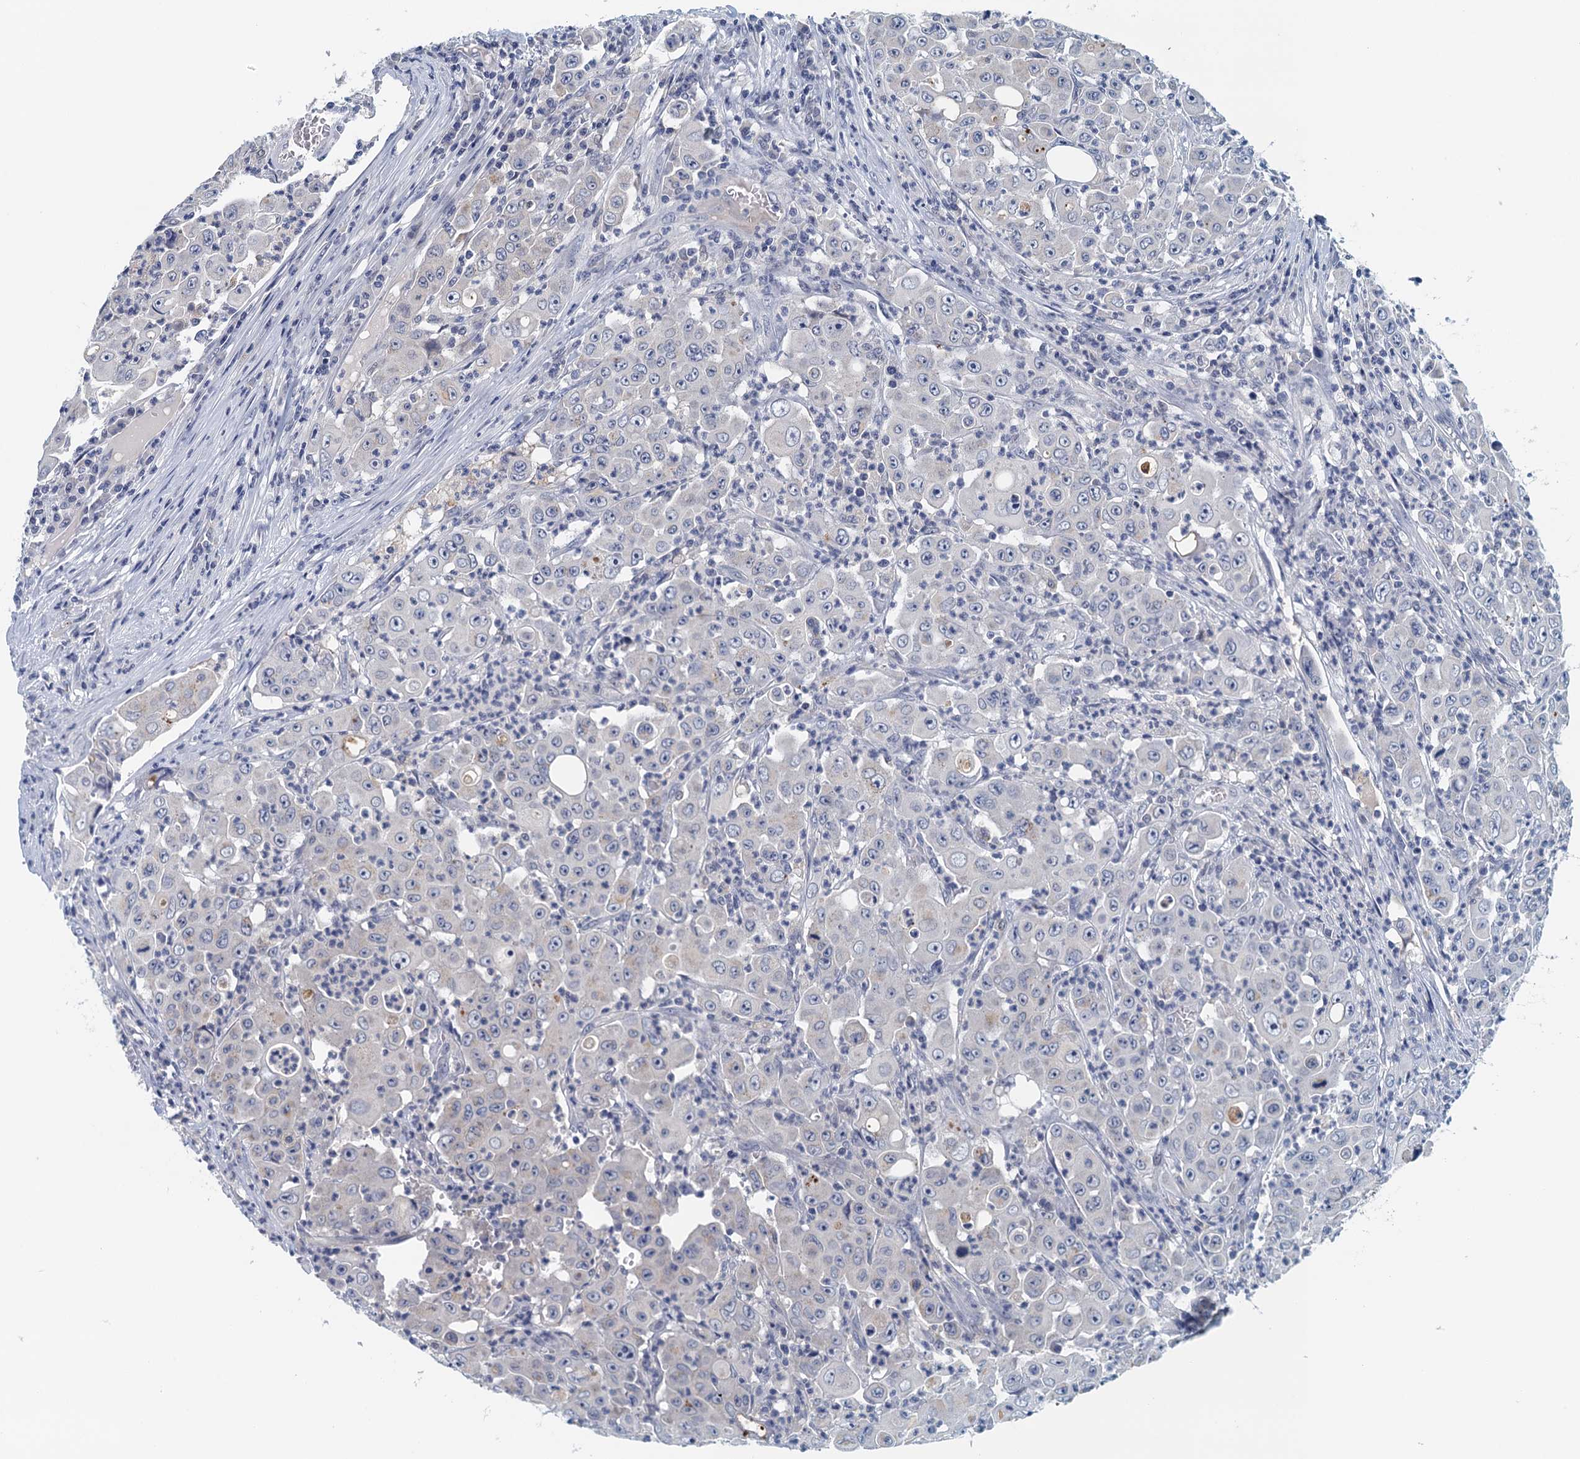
{"staining": {"intensity": "negative", "quantity": "none", "location": "none"}, "tissue": "colorectal cancer", "cell_type": "Tumor cells", "image_type": "cancer", "snomed": [{"axis": "morphology", "description": "Adenocarcinoma, NOS"}, {"axis": "topography", "description": "Colon"}], "caption": "High magnification brightfield microscopy of colorectal cancer stained with DAB (3,3'-diaminobenzidine) (brown) and counterstained with hematoxylin (blue): tumor cells show no significant expression. (Stains: DAB immunohistochemistry (IHC) with hematoxylin counter stain, Microscopy: brightfield microscopy at high magnification).", "gene": "NUBP2", "patient": {"sex": "male", "age": 51}}